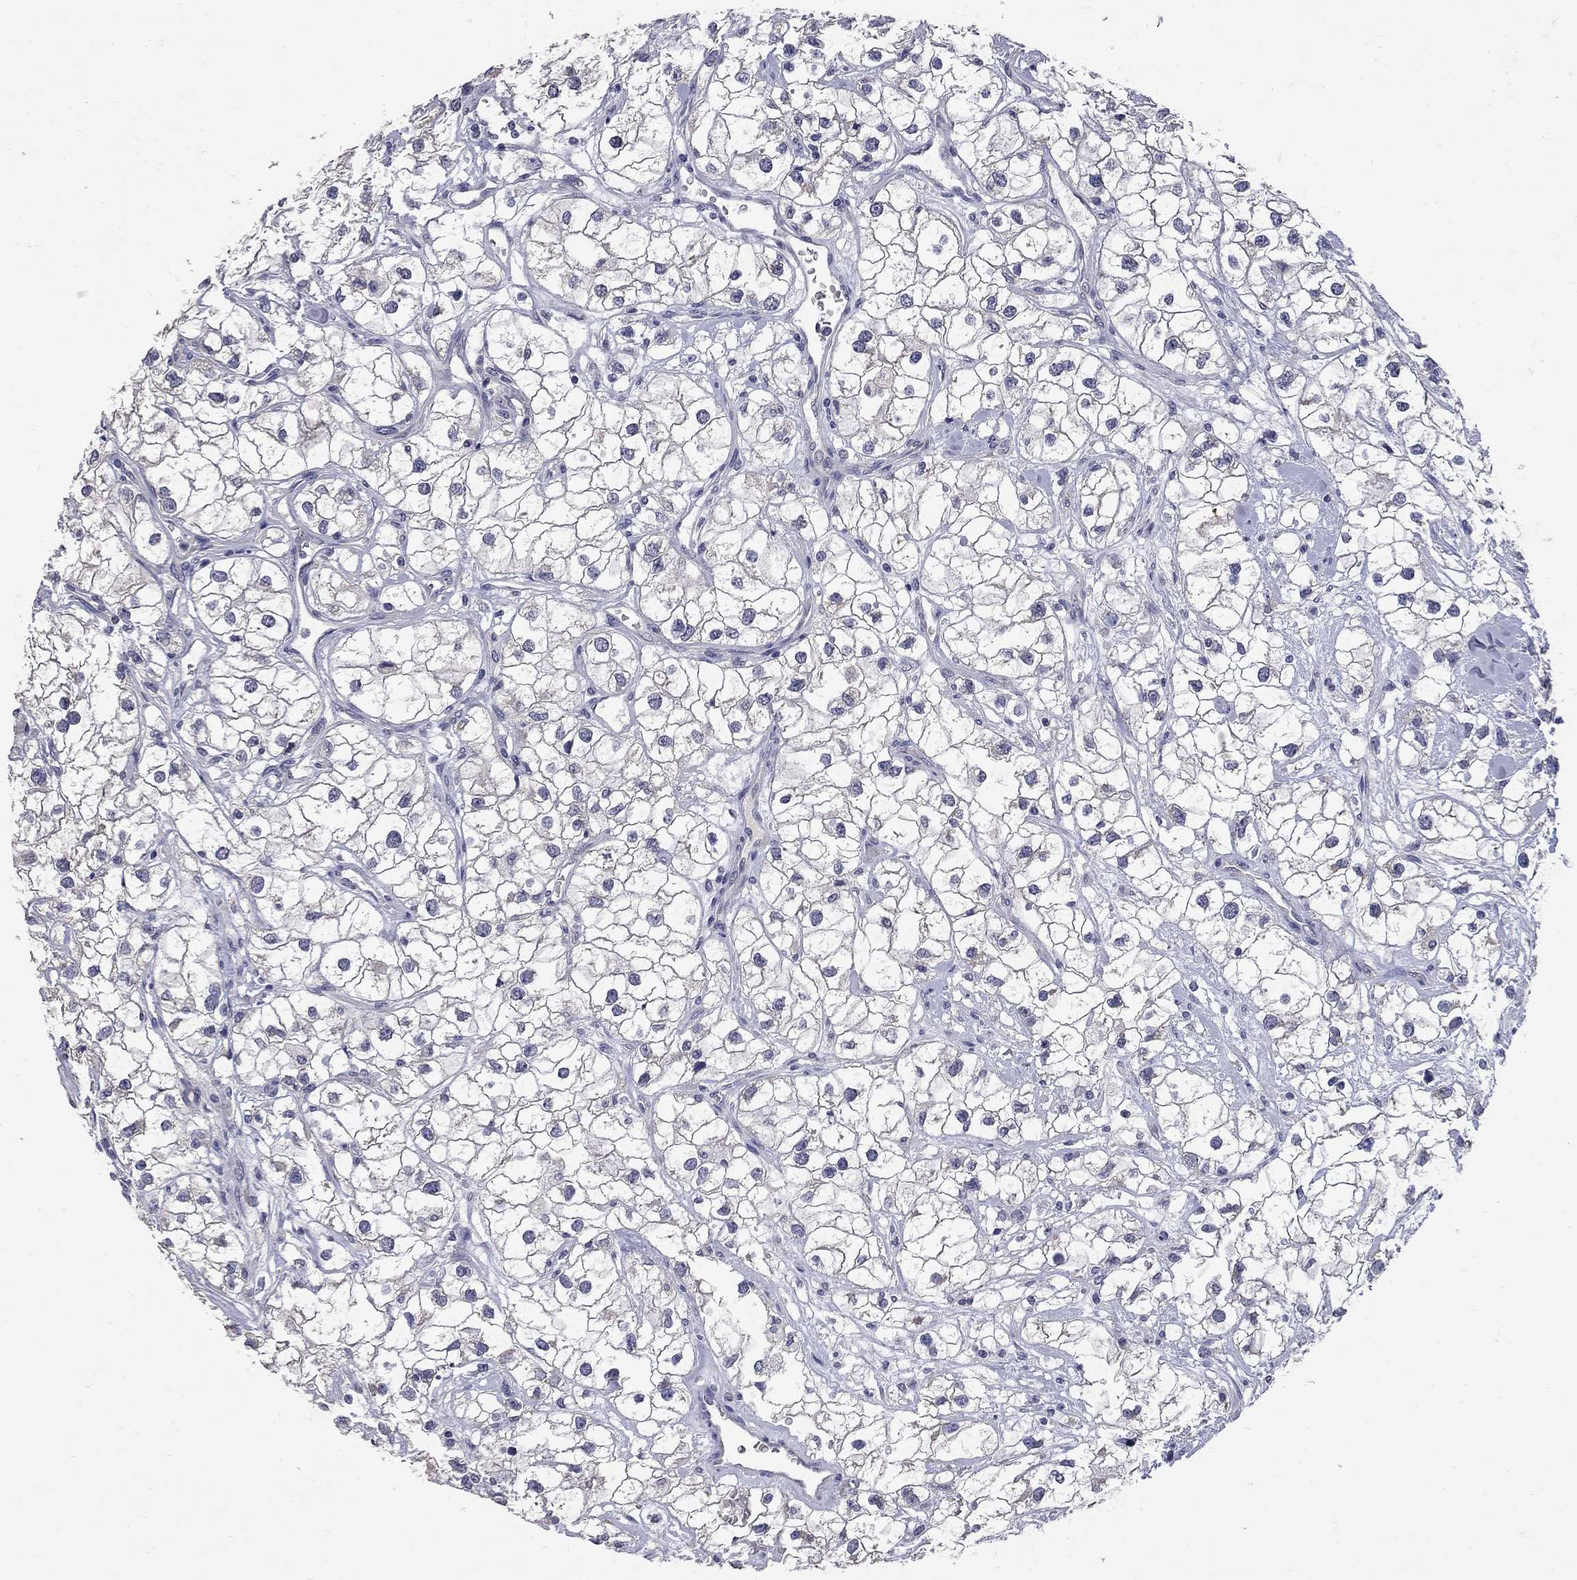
{"staining": {"intensity": "negative", "quantity": "none", "location": "none"}, "tissue": "renal cancer", "cell_type": "Tumor cells", "image_type": "cancer", "snomed": [{"axis": "morphology", "description": "Adenocarcinoma, NOS"}, {"axis": "topography", "description": "Kidney"}], "caption": "Immunohistochemical staining of human renal adenocarcinoma demonstrates no significant staining in tumor cells. (Immunohistochemistry (ihc), brightfield microscopy, high magnification).", "gene": "NOS2", "patient": {"sex": "male", "age": 59}}